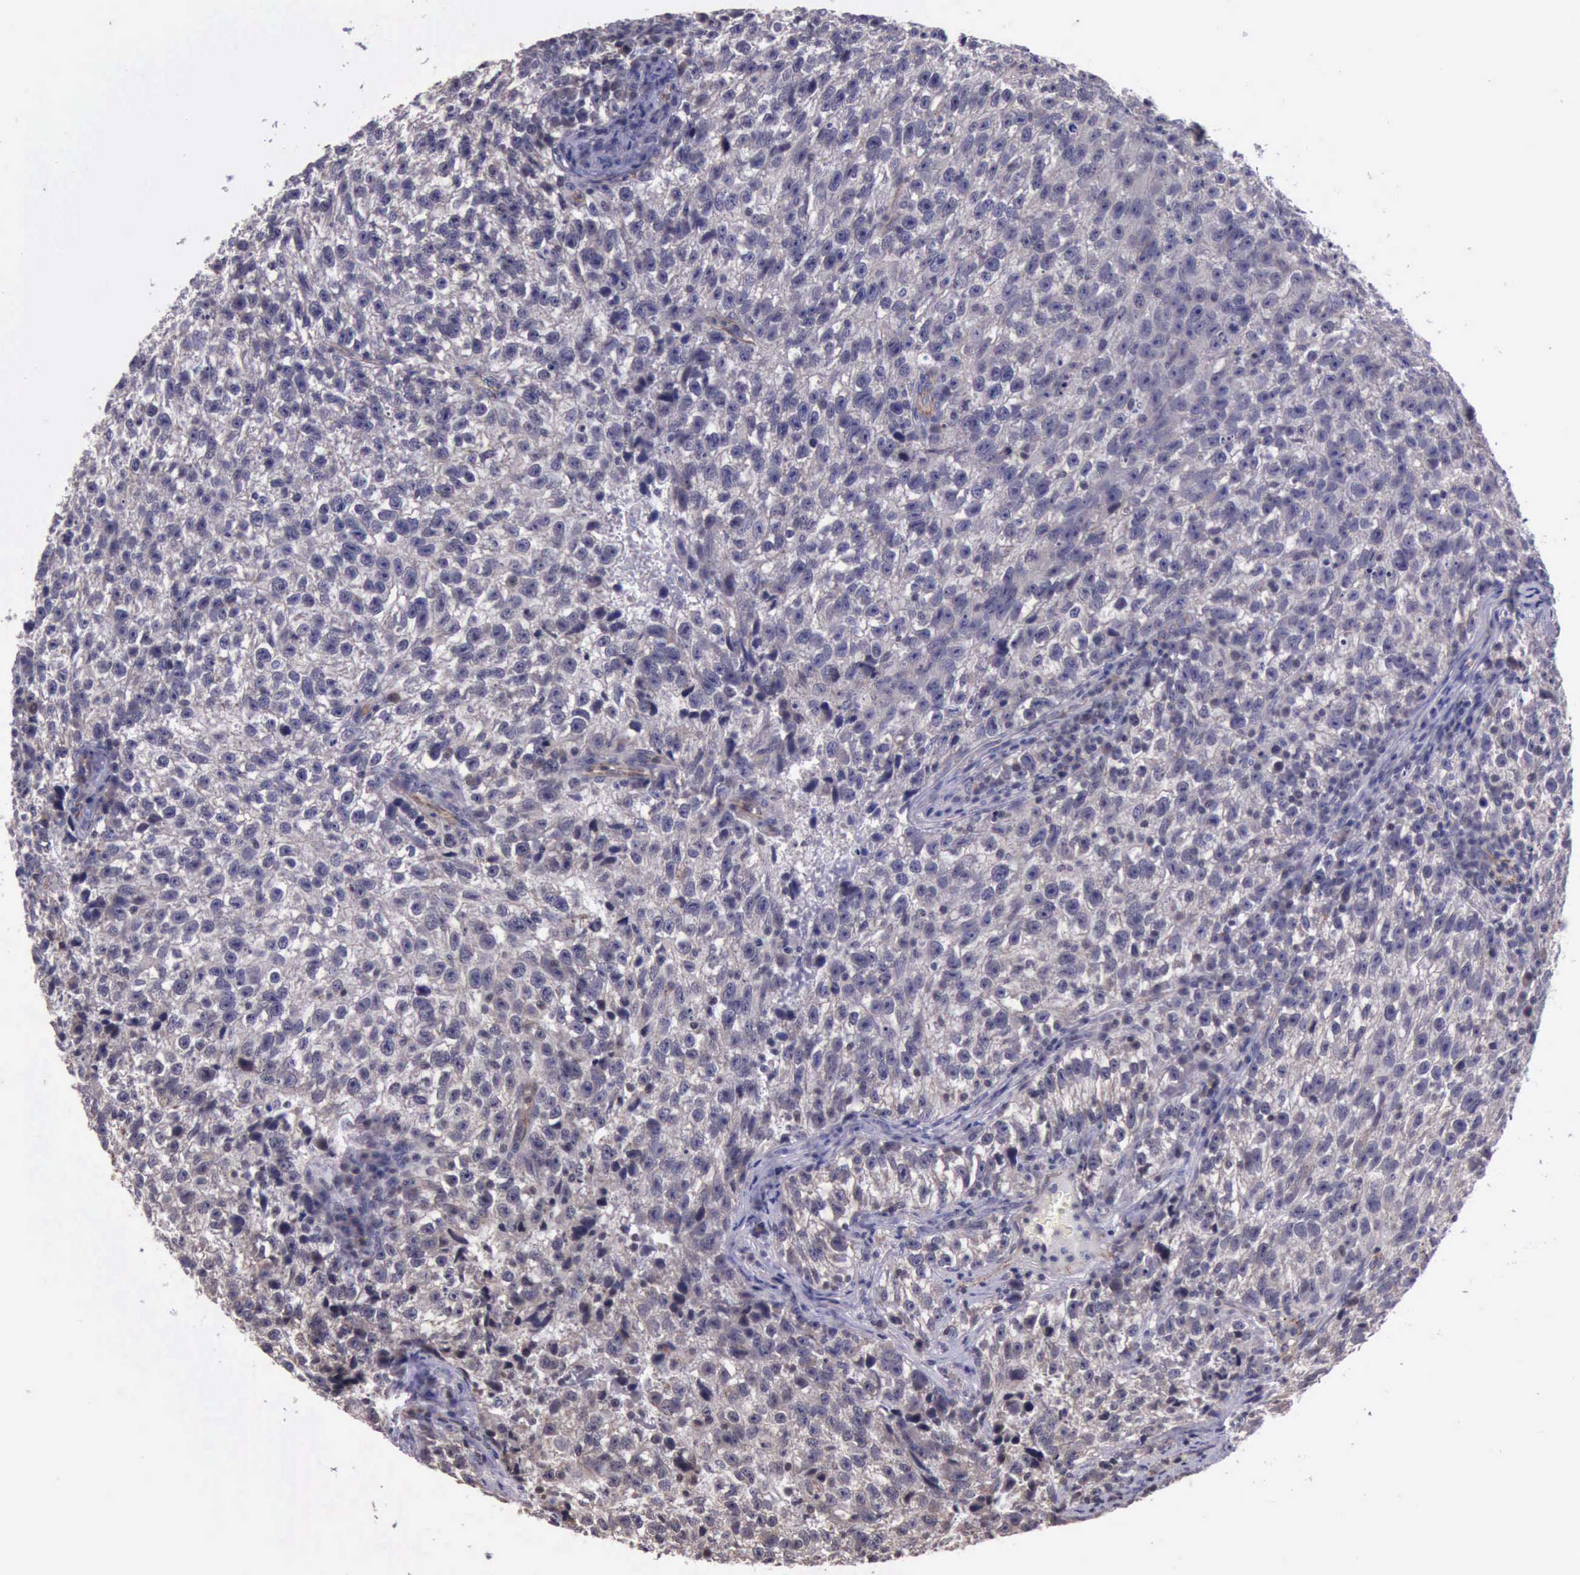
{"staining": {"intensity": "negative", "quantity": "none", "location": "none"}, "tissue": "testis cancer", "cell_type": "Tumor cells", "image_type": "cancer", "snomed": [{"axis": "morphology", "description": "Seminoma, NOS"}, {"axis": "topography", "description": "Testis"}], "caption": "DAB (3,3'-diaminobenzidine) immunohistochemical staining of human testis cancer displays no significant expression in tumor cells.", "gene": "CTNNB1", "patient": {"sex": "male", "age": 38}}